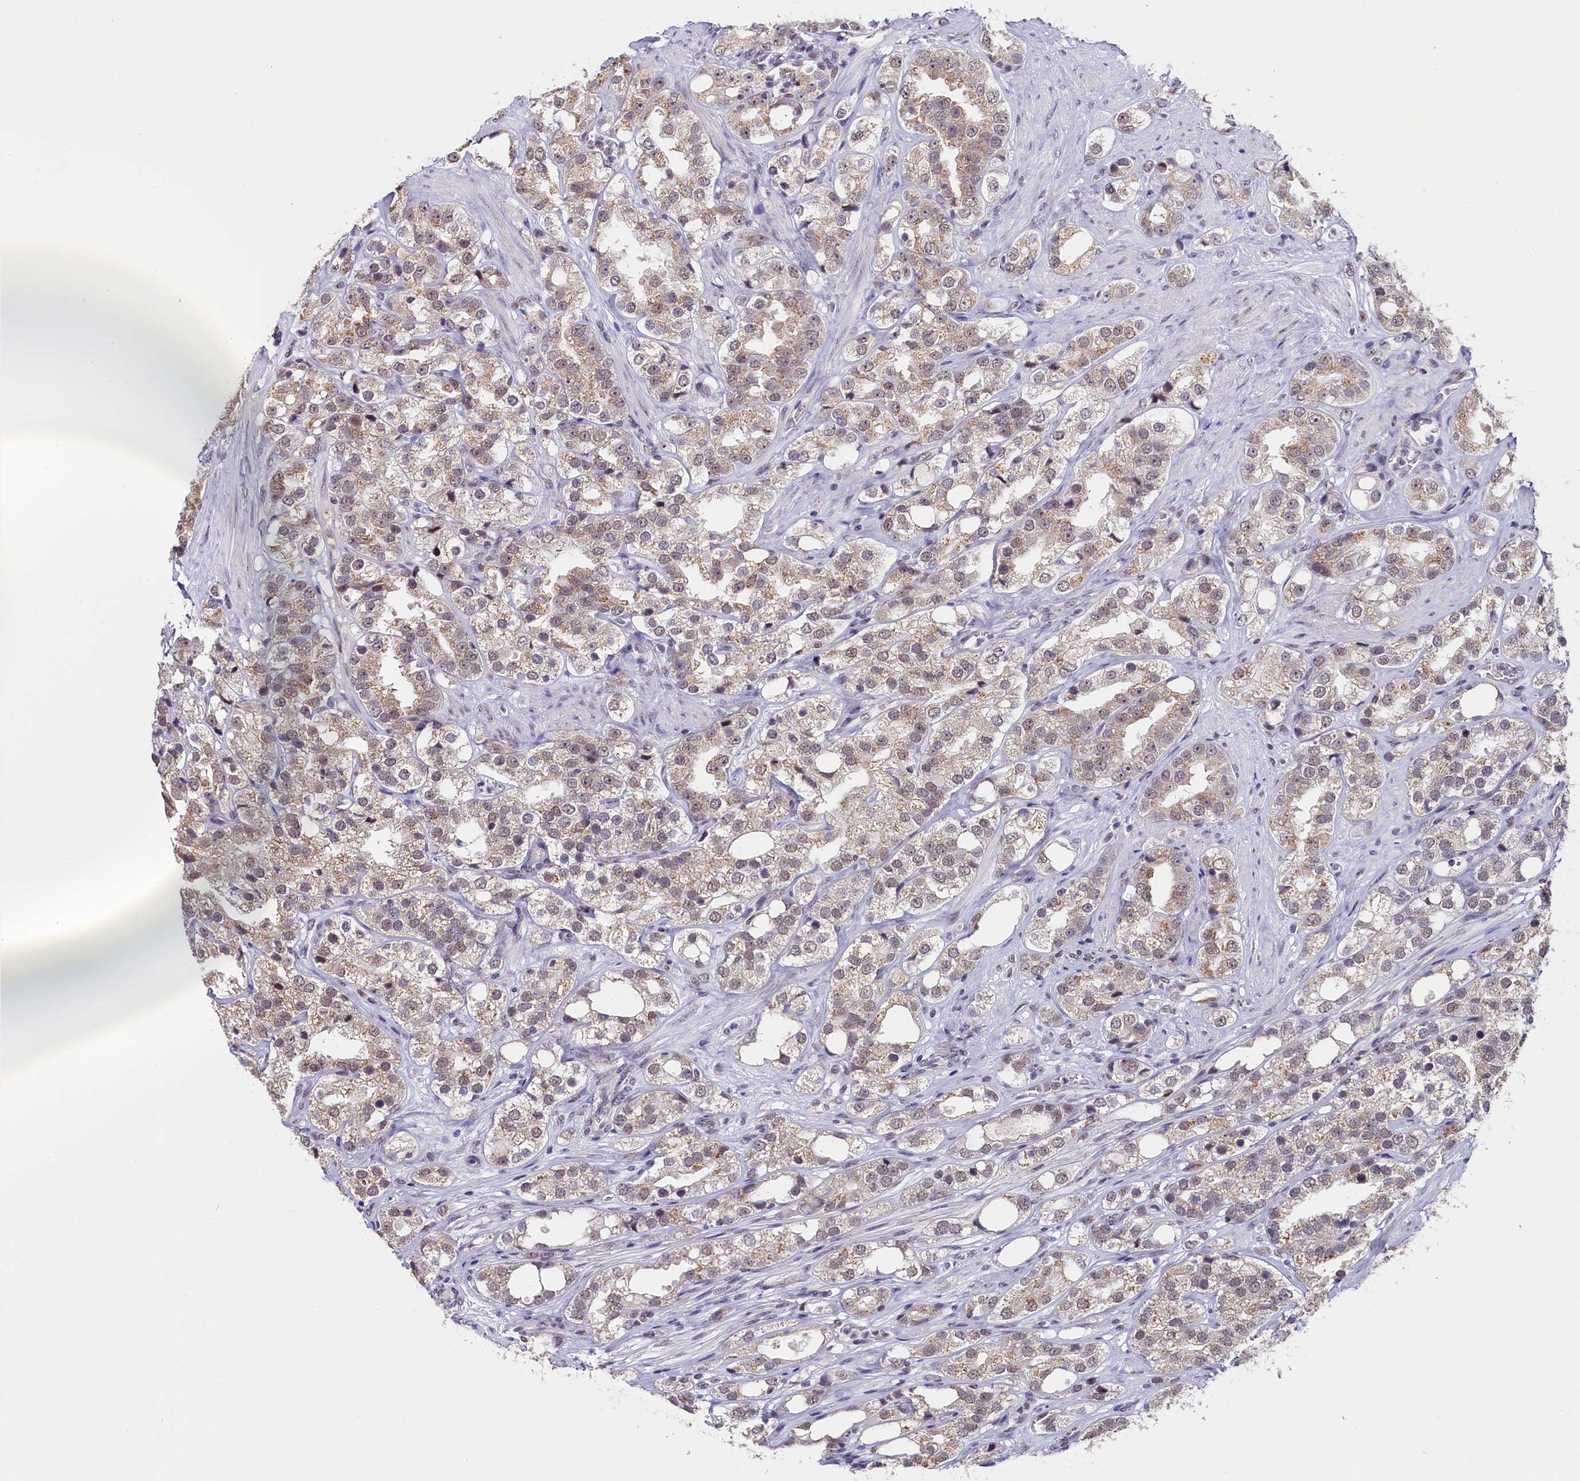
{"staining": {"intensity": "moderate", "quantity": "<25%", "location": "cytoplasmic/membranous"}, "tissue": "prostate cancer", "cell_type": "Tumor cells", "image_type": "cancer", "snomed": [{"axis": "morphology", "description": "Adenocarcinoma, NOS"}, {"axis": "topography", "description": "Prostate"}], "caption": "Moderate cytoplasmic/membranous expression is seen in about <25% of tumor cells in prostate cancer. The staining was performed using DAB (3,3'-diaminobenzidine) to visualize the protein expression in brown, while the nuclei were stained in blue with hematoxylin (Magnification: 20x).", "gene": "NCBP1", "patient": {"sex": "male", "age": 79}}